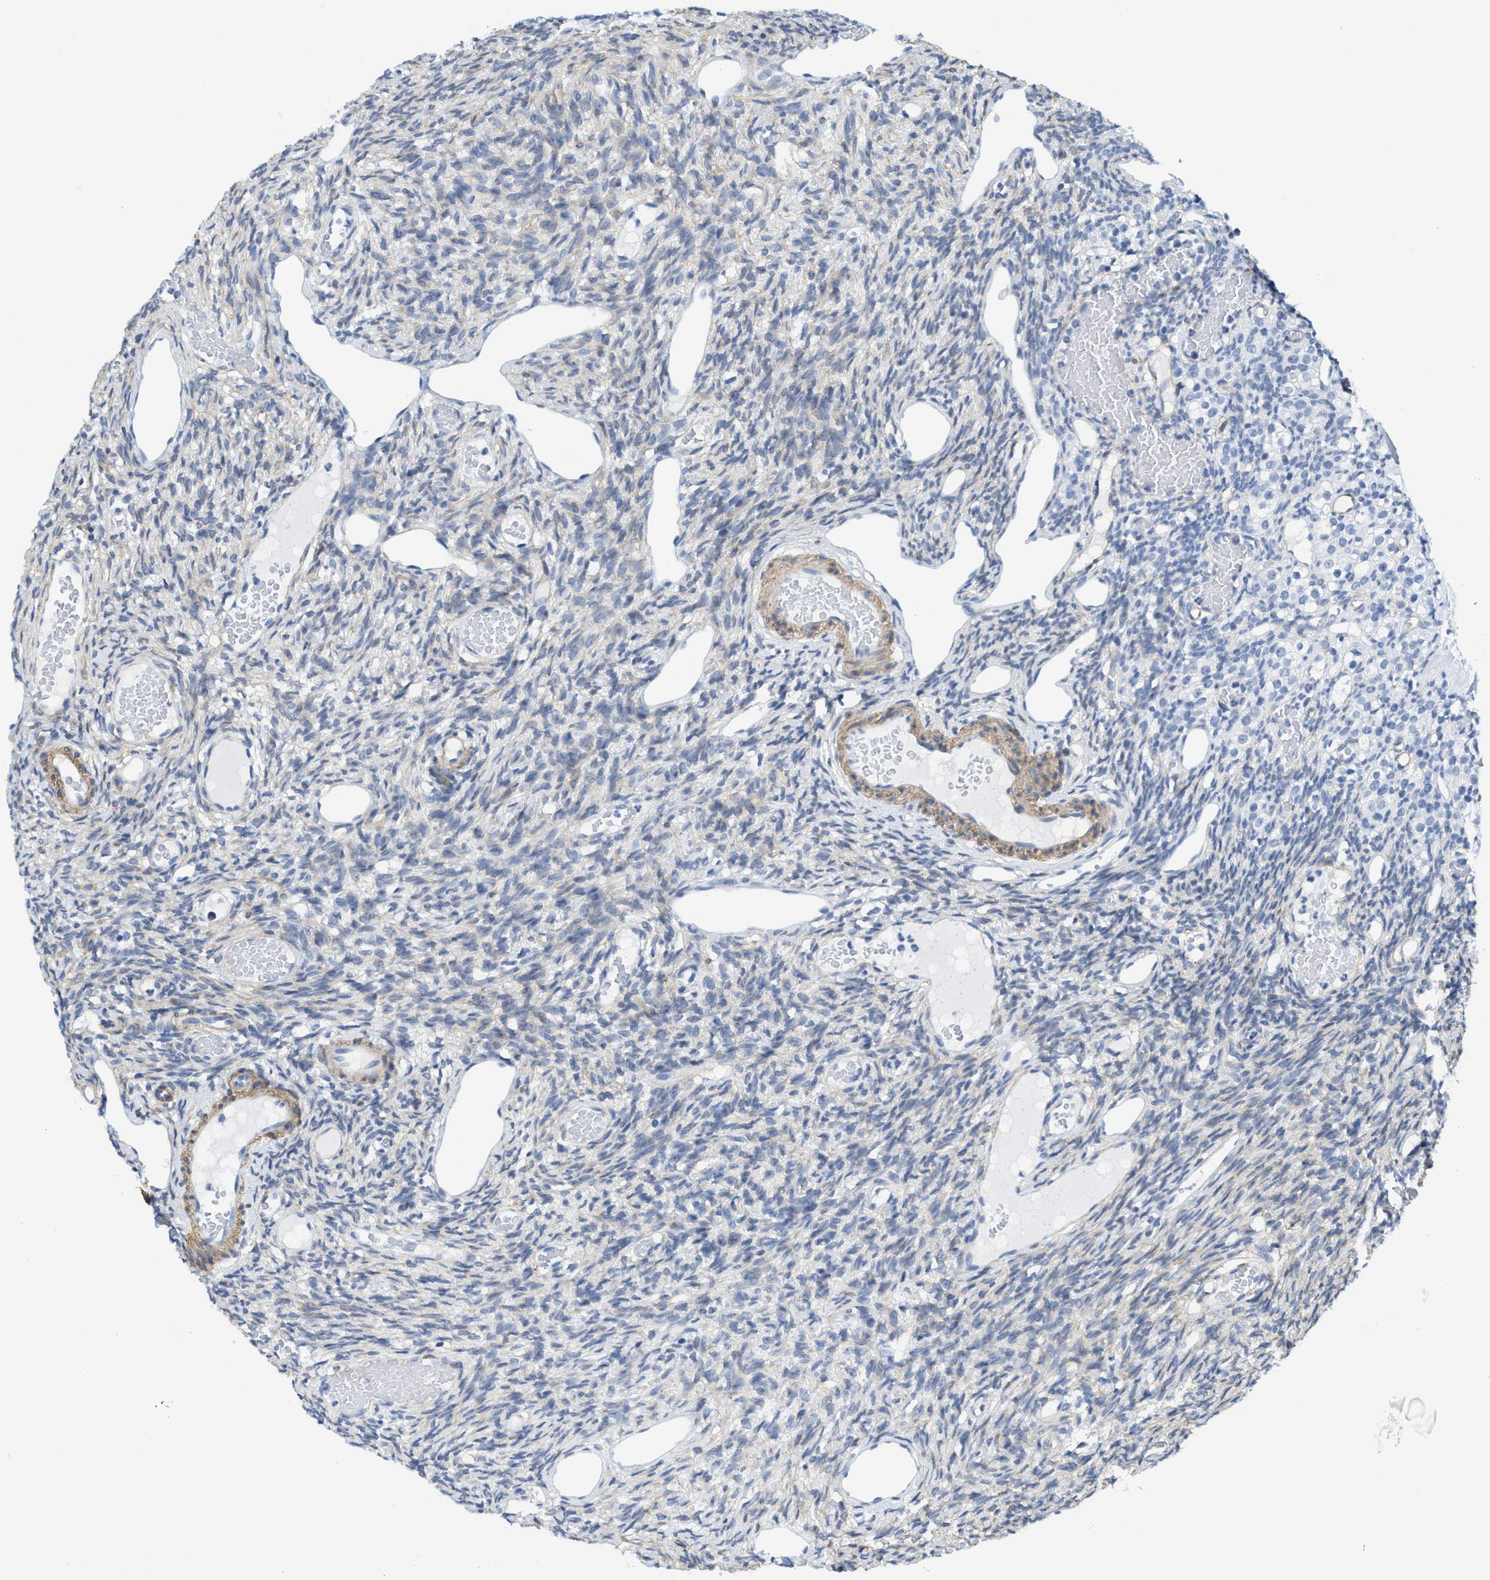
{"staining": {"intensity": "weak", "quantity": "<25%", "location": "cytoplasmic/membranous"}, "tissue": "ovary", "cell_type": "Follicle cells", "image_type": "normal", "snomed": [{"axis": "morphology", "description": "Normal tissue, NOS"}, {"axis": "topography", "description": "Ovary"}], "caption": "This is an immunohistochemistry (IHC) micrograph of unremarkable human ovary. There is no expression in follicle cells.", "gene": "TUB", "patient": {"sex": "female", "age": 33}}